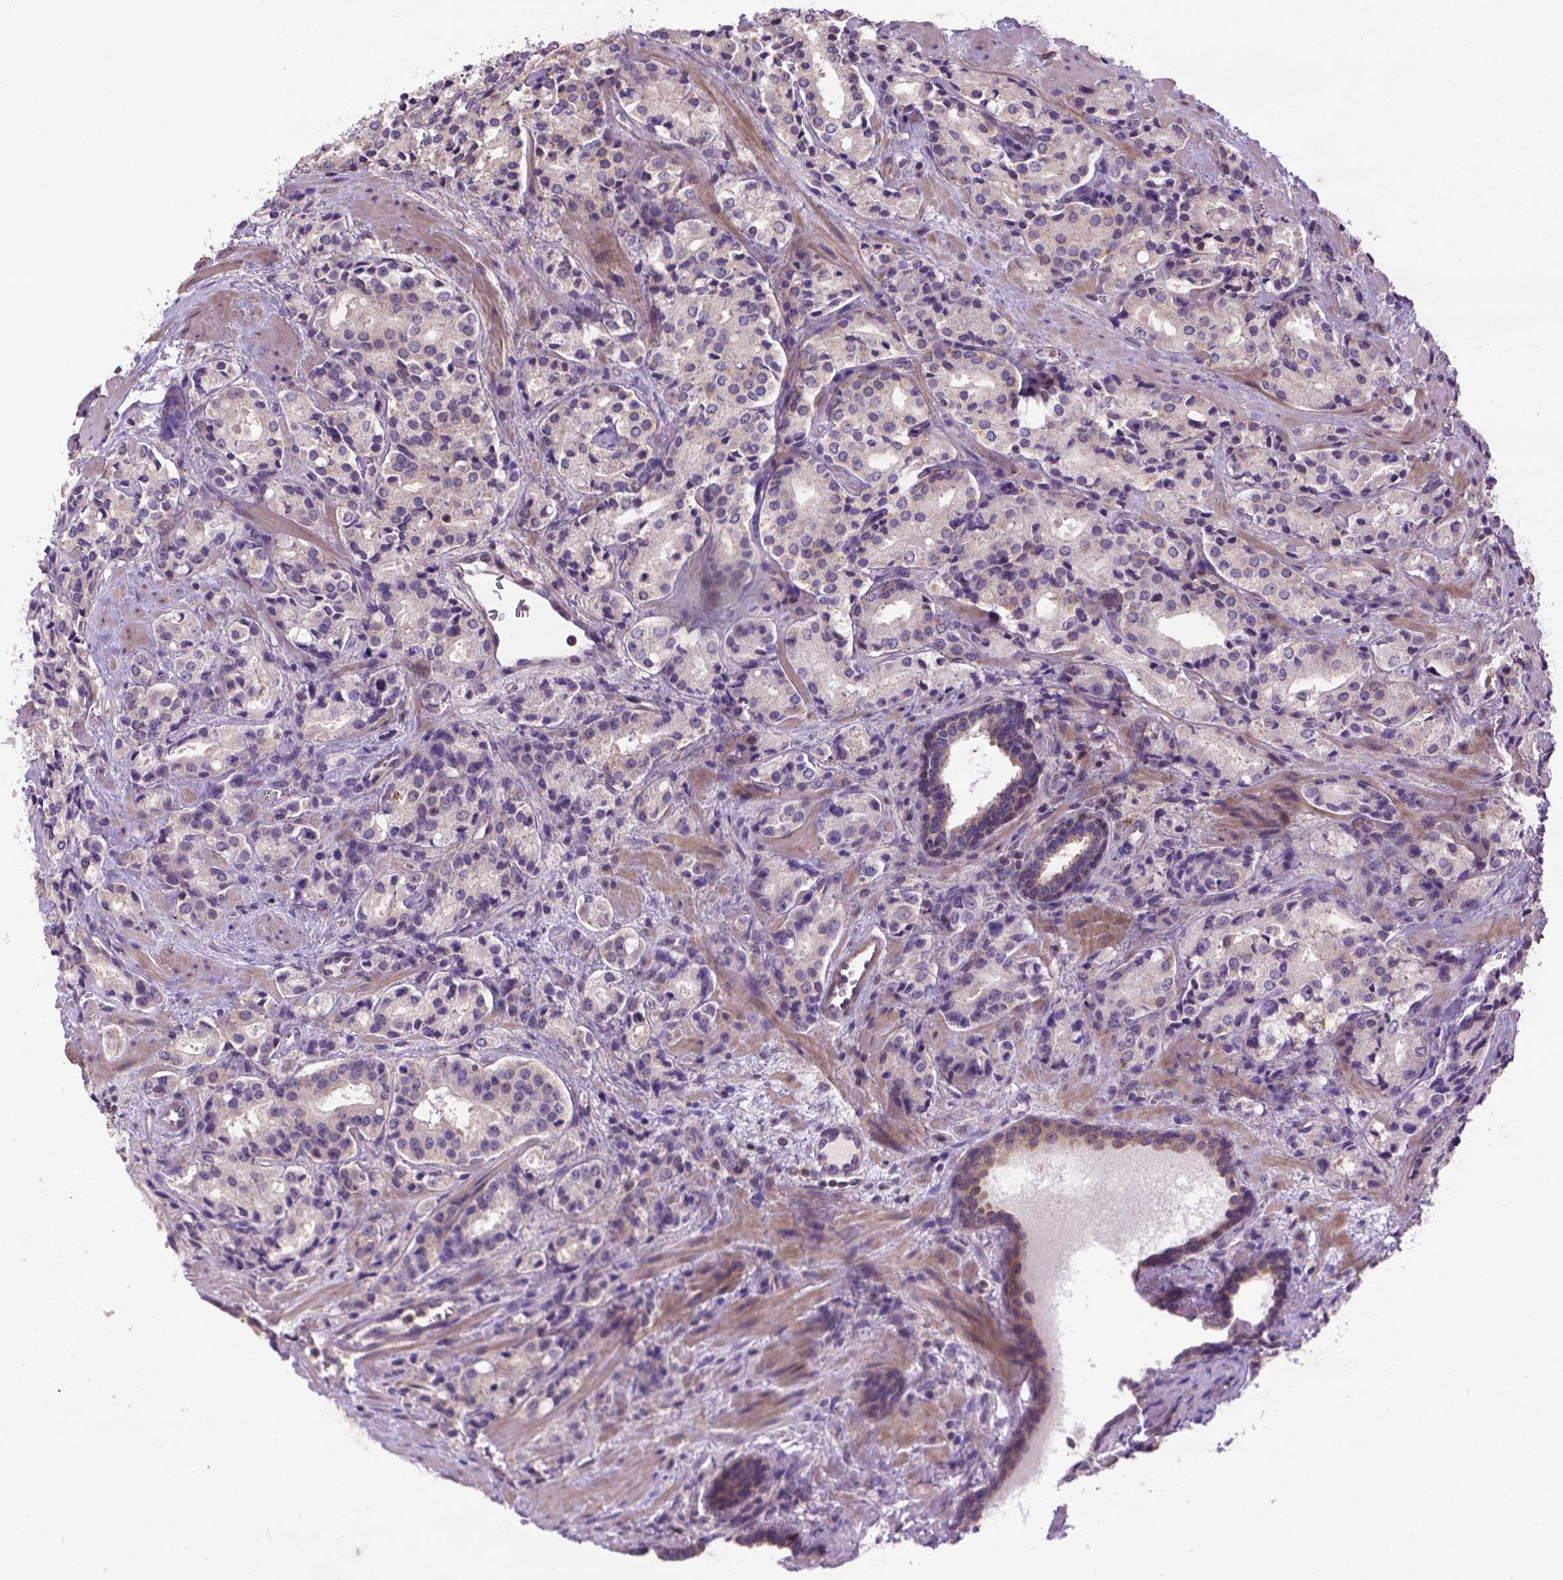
{"staining": {"intensity": "moderate", "quantity": ">75%", "location": "cytoplasmic/membranous"}, "tissue": "prostate cancer", "cell_type": "Tumor cells", "image_type": "cancer", "snomed": [{"axis": "morphology", "description": "Adenocarcinoma, Low grade"}, {"axis": "topography", "description": "Prostate"}], "caption": "Immunohistochemistry (IHC) staining of adenocarcinoma (low-grade) (prostate), which reveals medium levels of moderate cytoplasmic/membranous expression in approximately >75% of tumor cells indicating moderate cytoplasmic/membranous protein expression. The staining was performed using DAB (brown) for protein detection and nuclei were counterstained in hematoxylin (blue).", "gene": "CPNE1", "patient": {"sex": "male", "age": 56}}